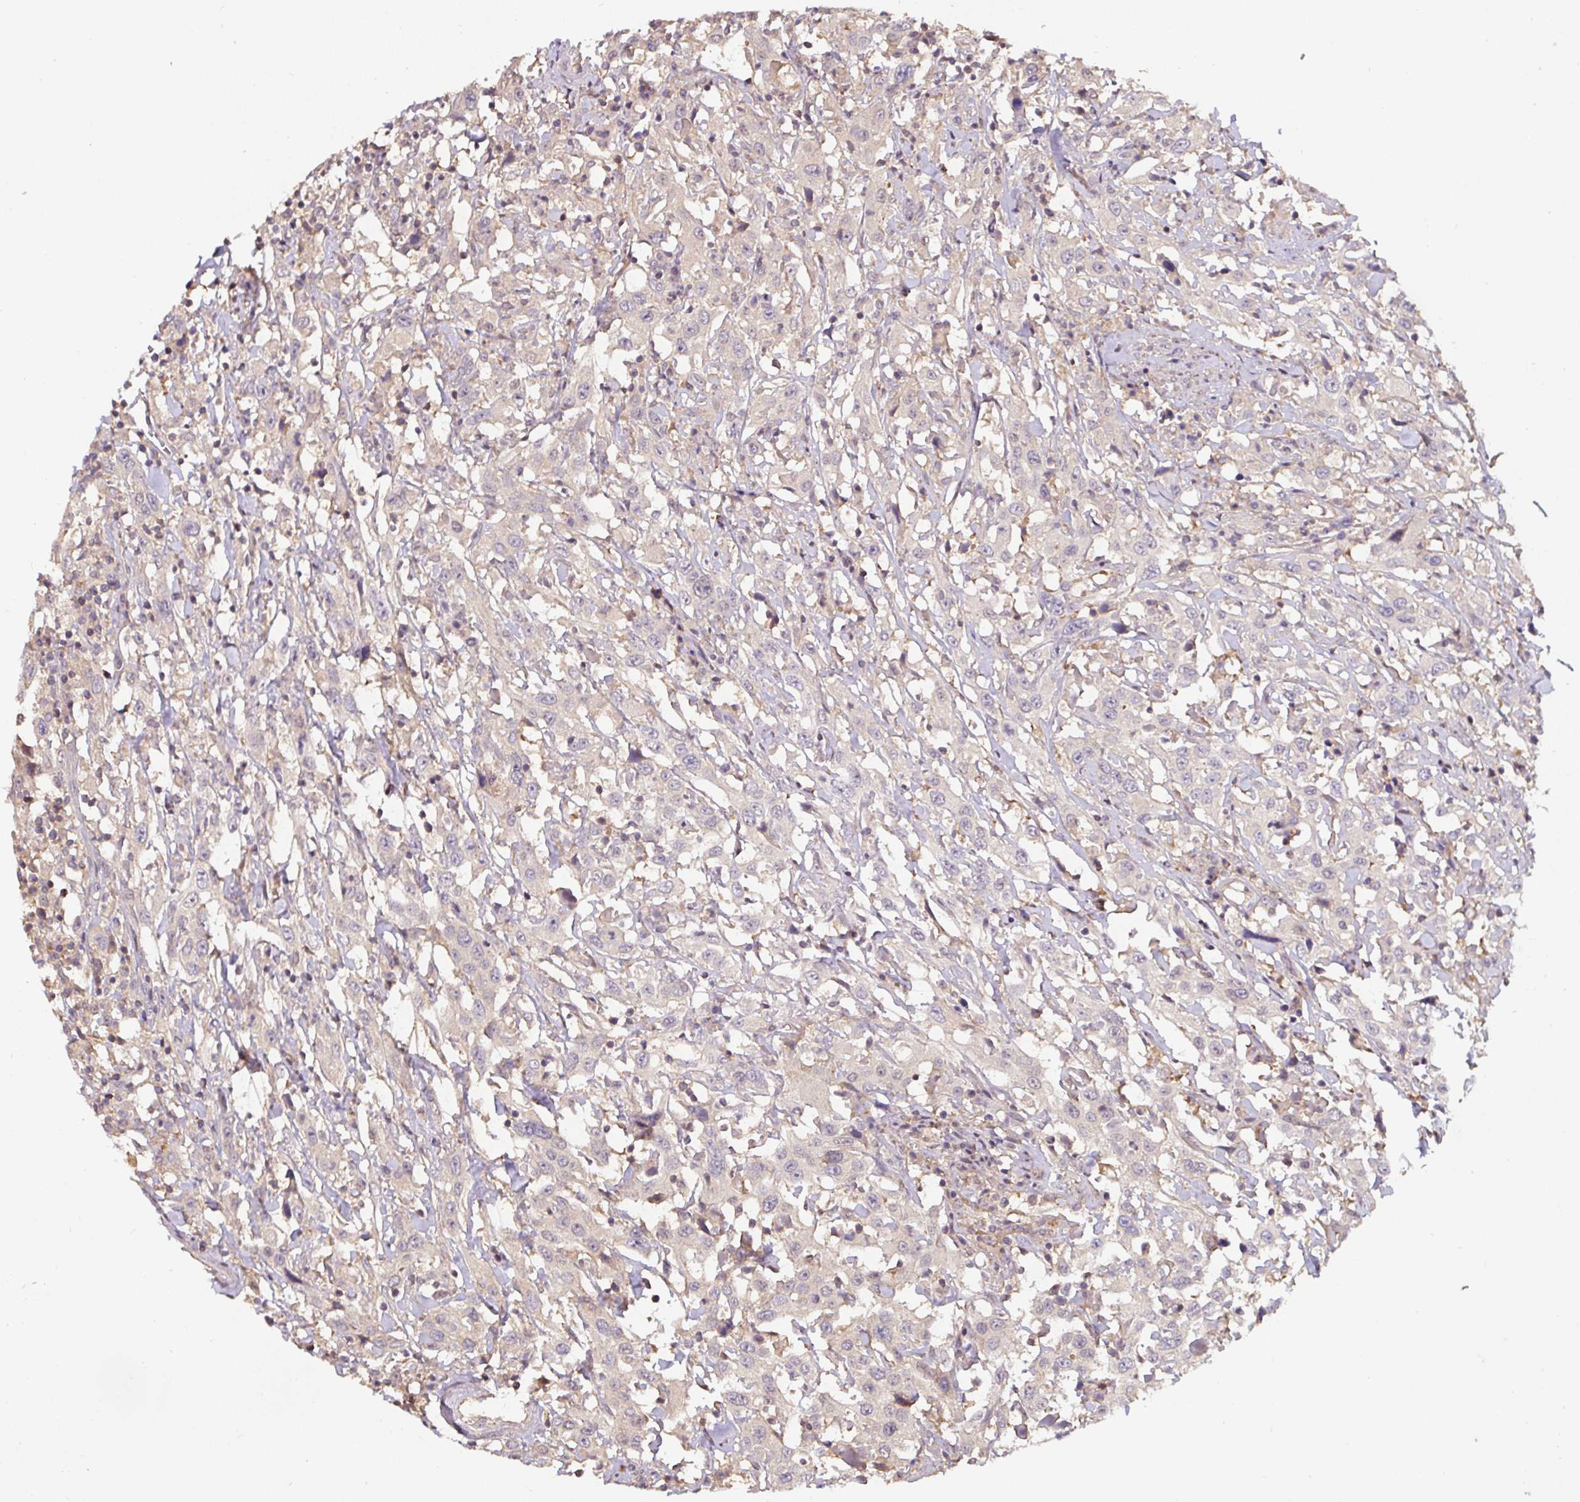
{"staining": {"intensity": "negative", "quantity": "none", "location": "none"}, "tissue": "urothelial cancer", "cell_type": "Tumor cells", "image_type": "cancer", "snomed": [{"axis": "morphology", "description": "Urothelial carcinoma, High grade"}, {"axis": "topography", "description": "Urinary bladder"}], "caption": "High magnification brightfield microscopy of urothelial carcinoma (high-grade) stained with DAB (3,3'-diaminobenzidine) (brown) and counterstained with hematoxylin (blue): tumor cells show no significant expression.", "gene": "ST13", "patient": {"sex": "male", "age": 61}}